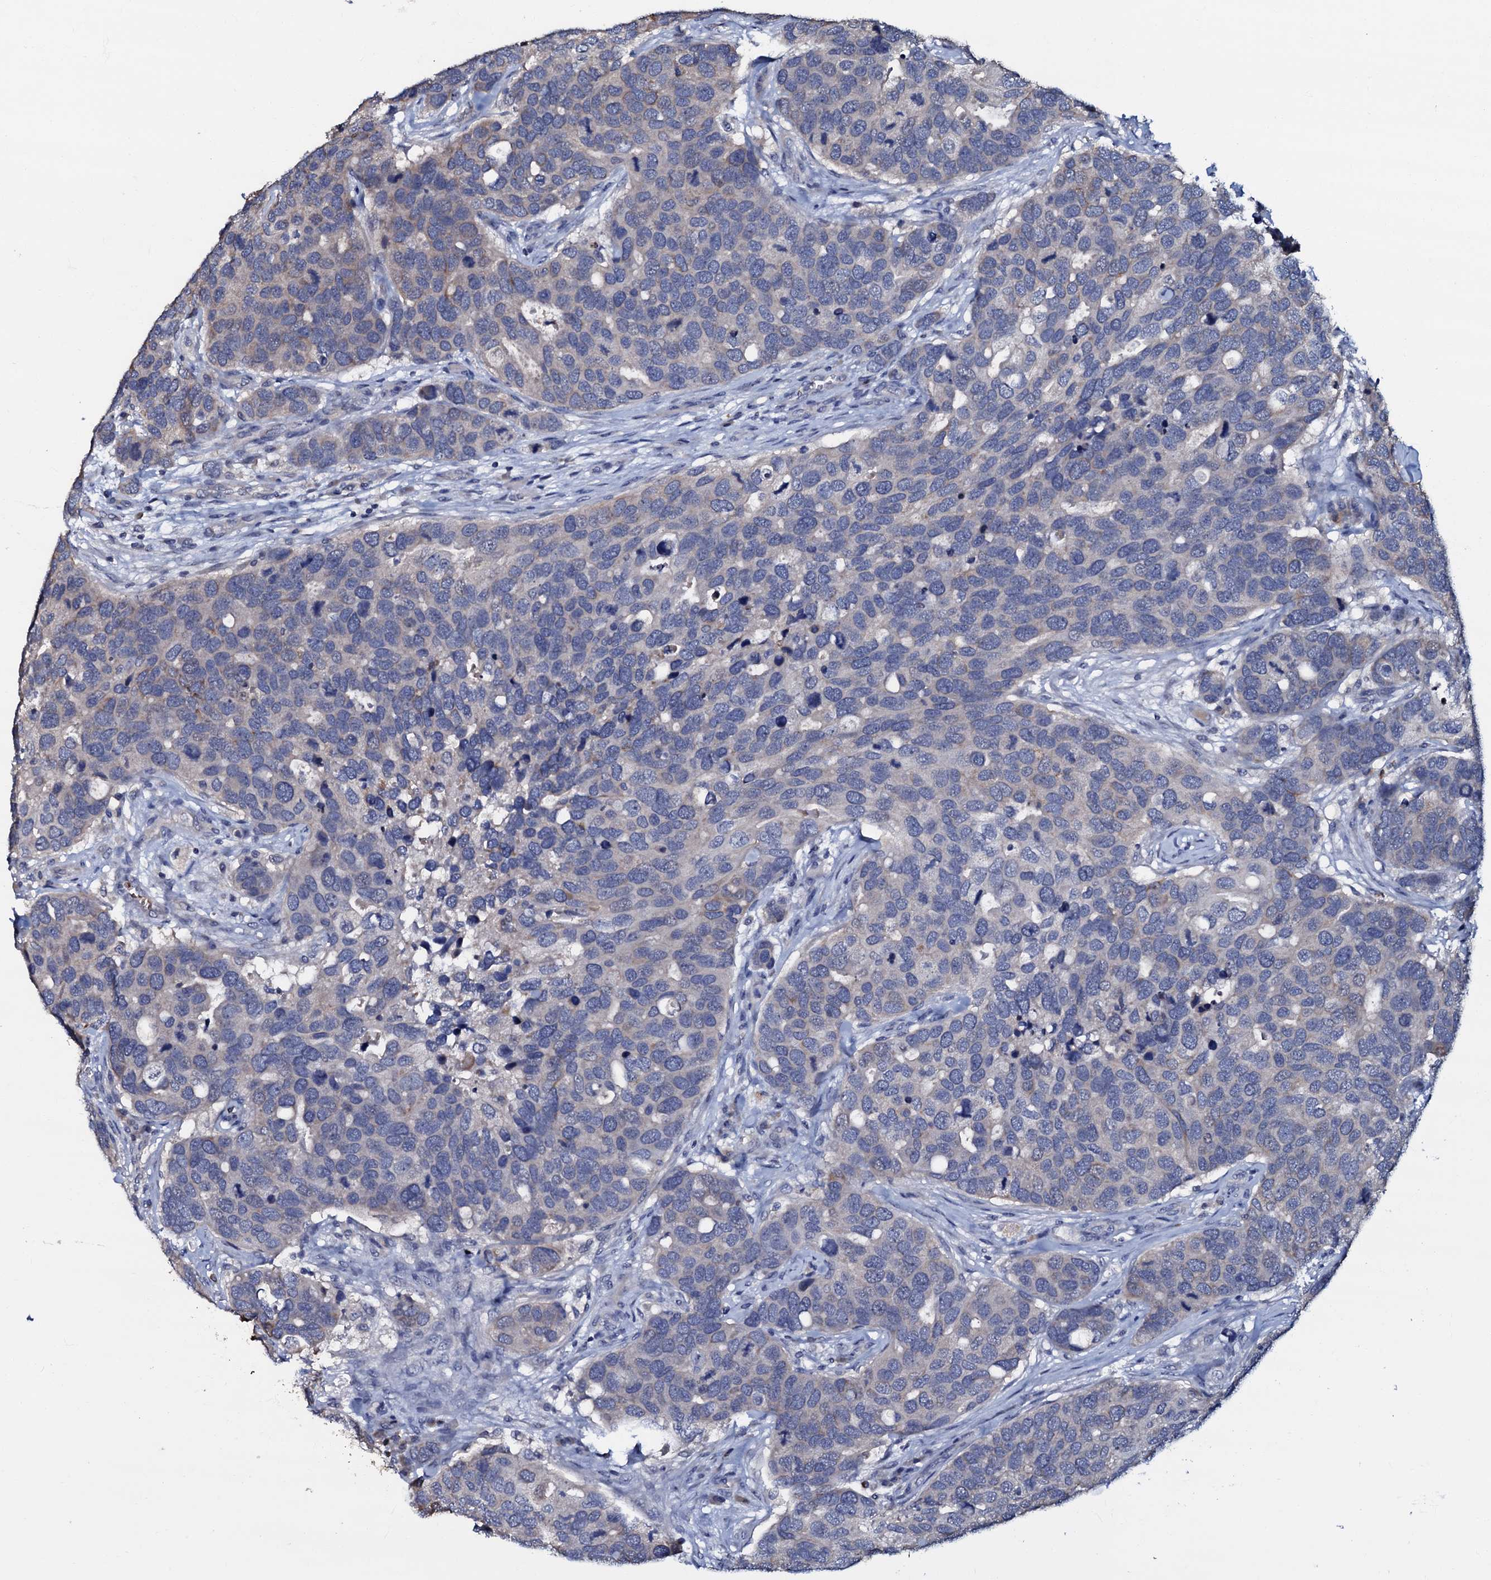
{"staining": {"intensity": "negative", "quantity": "none", "location": "none"}, "tissue": "breast cancer", "cell_type": "Tumor cells", "image_type": "cancer", "snomed": [{"axis": "morphology", "description": "Duct carcinoma"}, {"axis": "topography", "description": "Breast"}], "caption": "IHC of breast cancer demonstrates no staining in tumor cells.", "gene": "CPNE2", "patient": {"sex": "female", "age": 83}}